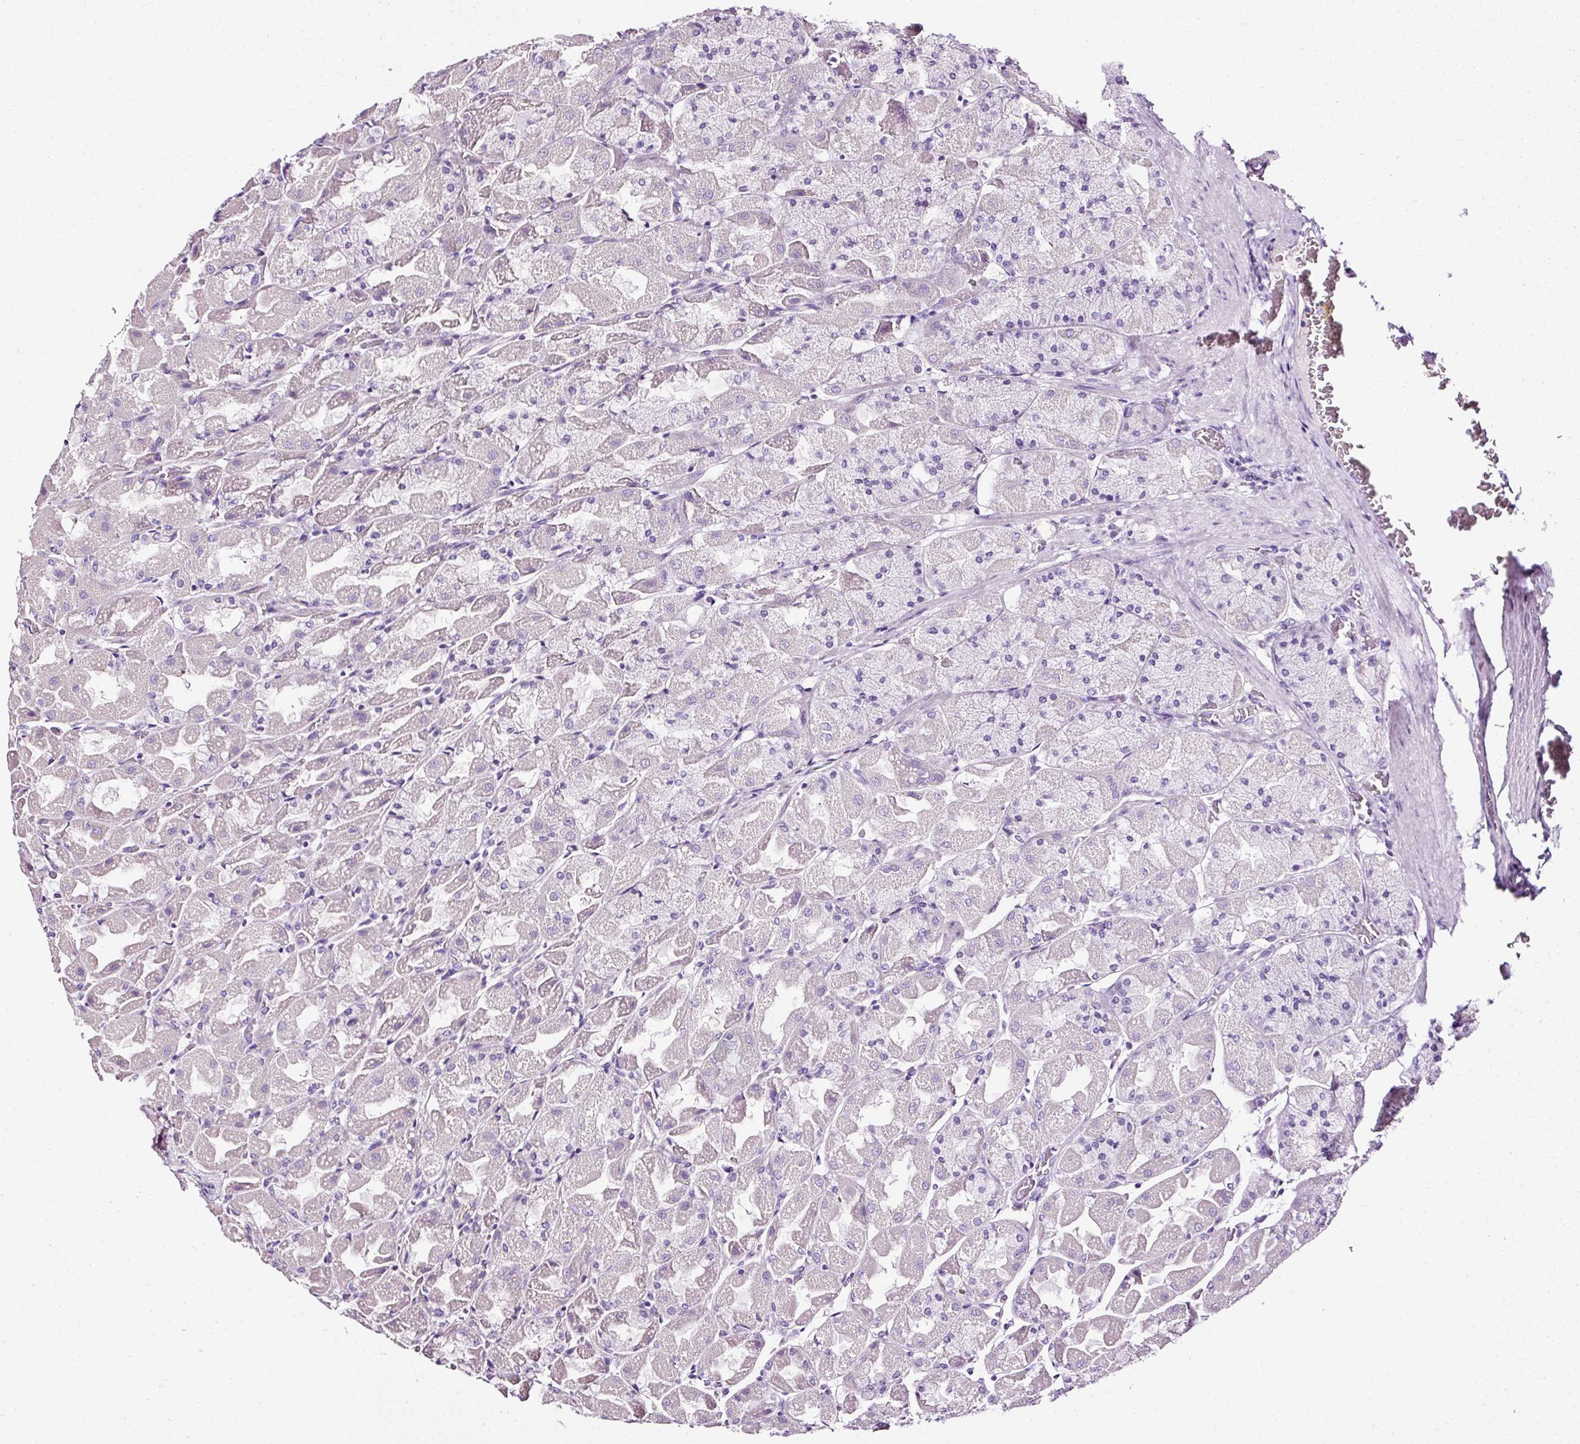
{"staining": {"intensity": "negative", "quantity": "none", "location": "none"}, "tissue": "stomach", "cell_type": "Glandular cells", "image_type": "normal", "snomed": [{"axis": "morphology", "description": "Normal tissue, NOS"}, {"axis": "topography", "description": "Stomach"}], "caption": "An IHC photomicrograph of unremarkable stomach is shown. There is no staining in glandular cells of stomach. (DAB IHC visualized using brightfield microscopy, high magnification).", "gene": "ATP2A1", "patient": {"sex": "female", "age": 61}}